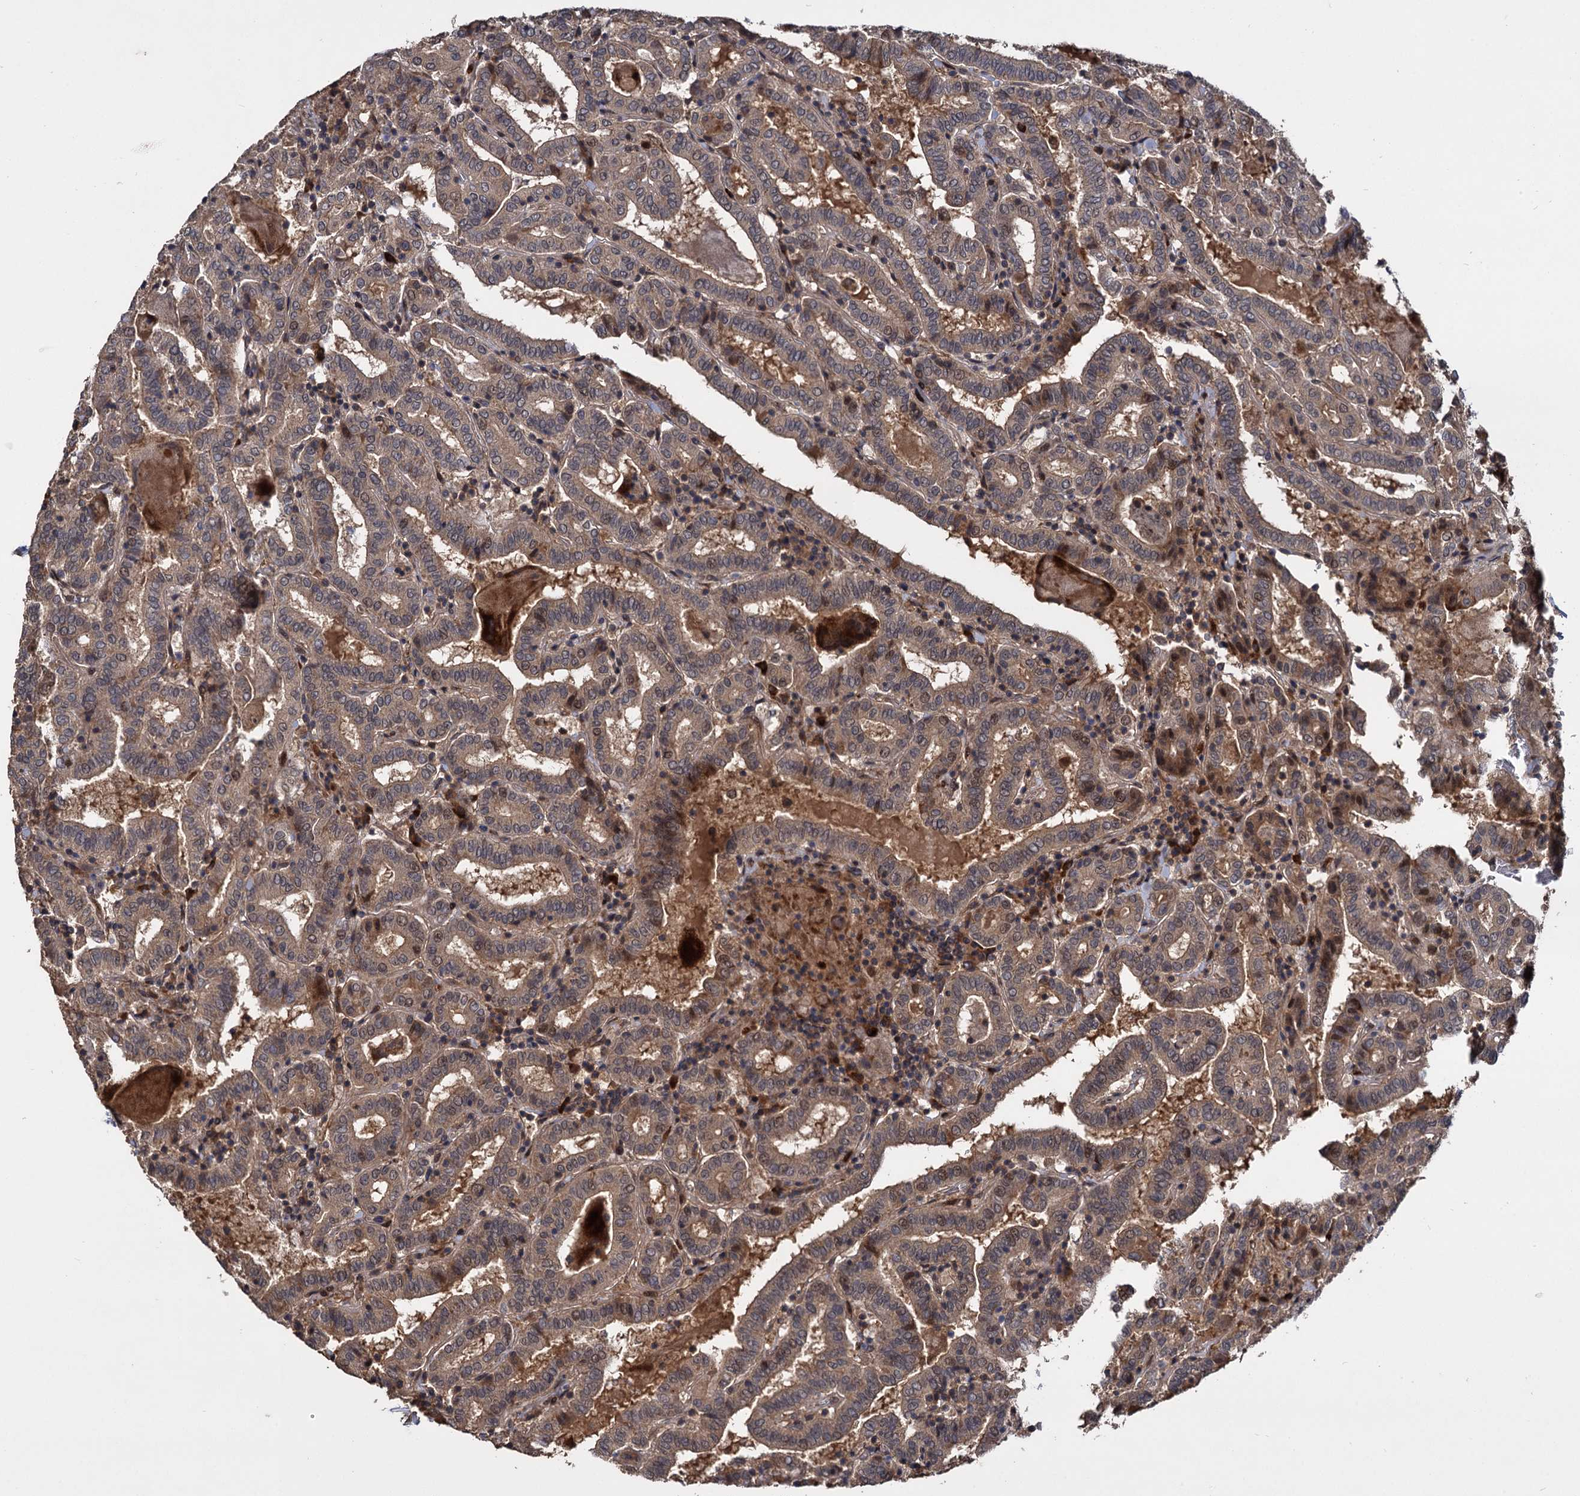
{"staining": {"intensity": "weak", "quantity": ">75%", "location": "cytoplasmic/membranous"}, "tissue": "thyroid cancer", "cell_type": "Tumor cells", "image_type": "cancer", "snomed": [{"axis": "morphology", "description": "Papillary adenocarcinoma, NOS"}, {"axis": "topography", "description": "Thyroid gland"}], "caption": "High-magnification brightfield microscopy of thyroid cancer (papillary adenocarcinoma) stained with DAB (brown) and counterstained with hematoxylin (blue). tumor cells exhibit weak cytoplasmic/membranous positivity is appreciated in about>75% of cells. (DAB (3,3'-diaminobenzidine) = brown stain, brightfield microscopy at high magnification).", "gene": "INPPL1", "patient": {"sex": "female", "age": 72}}